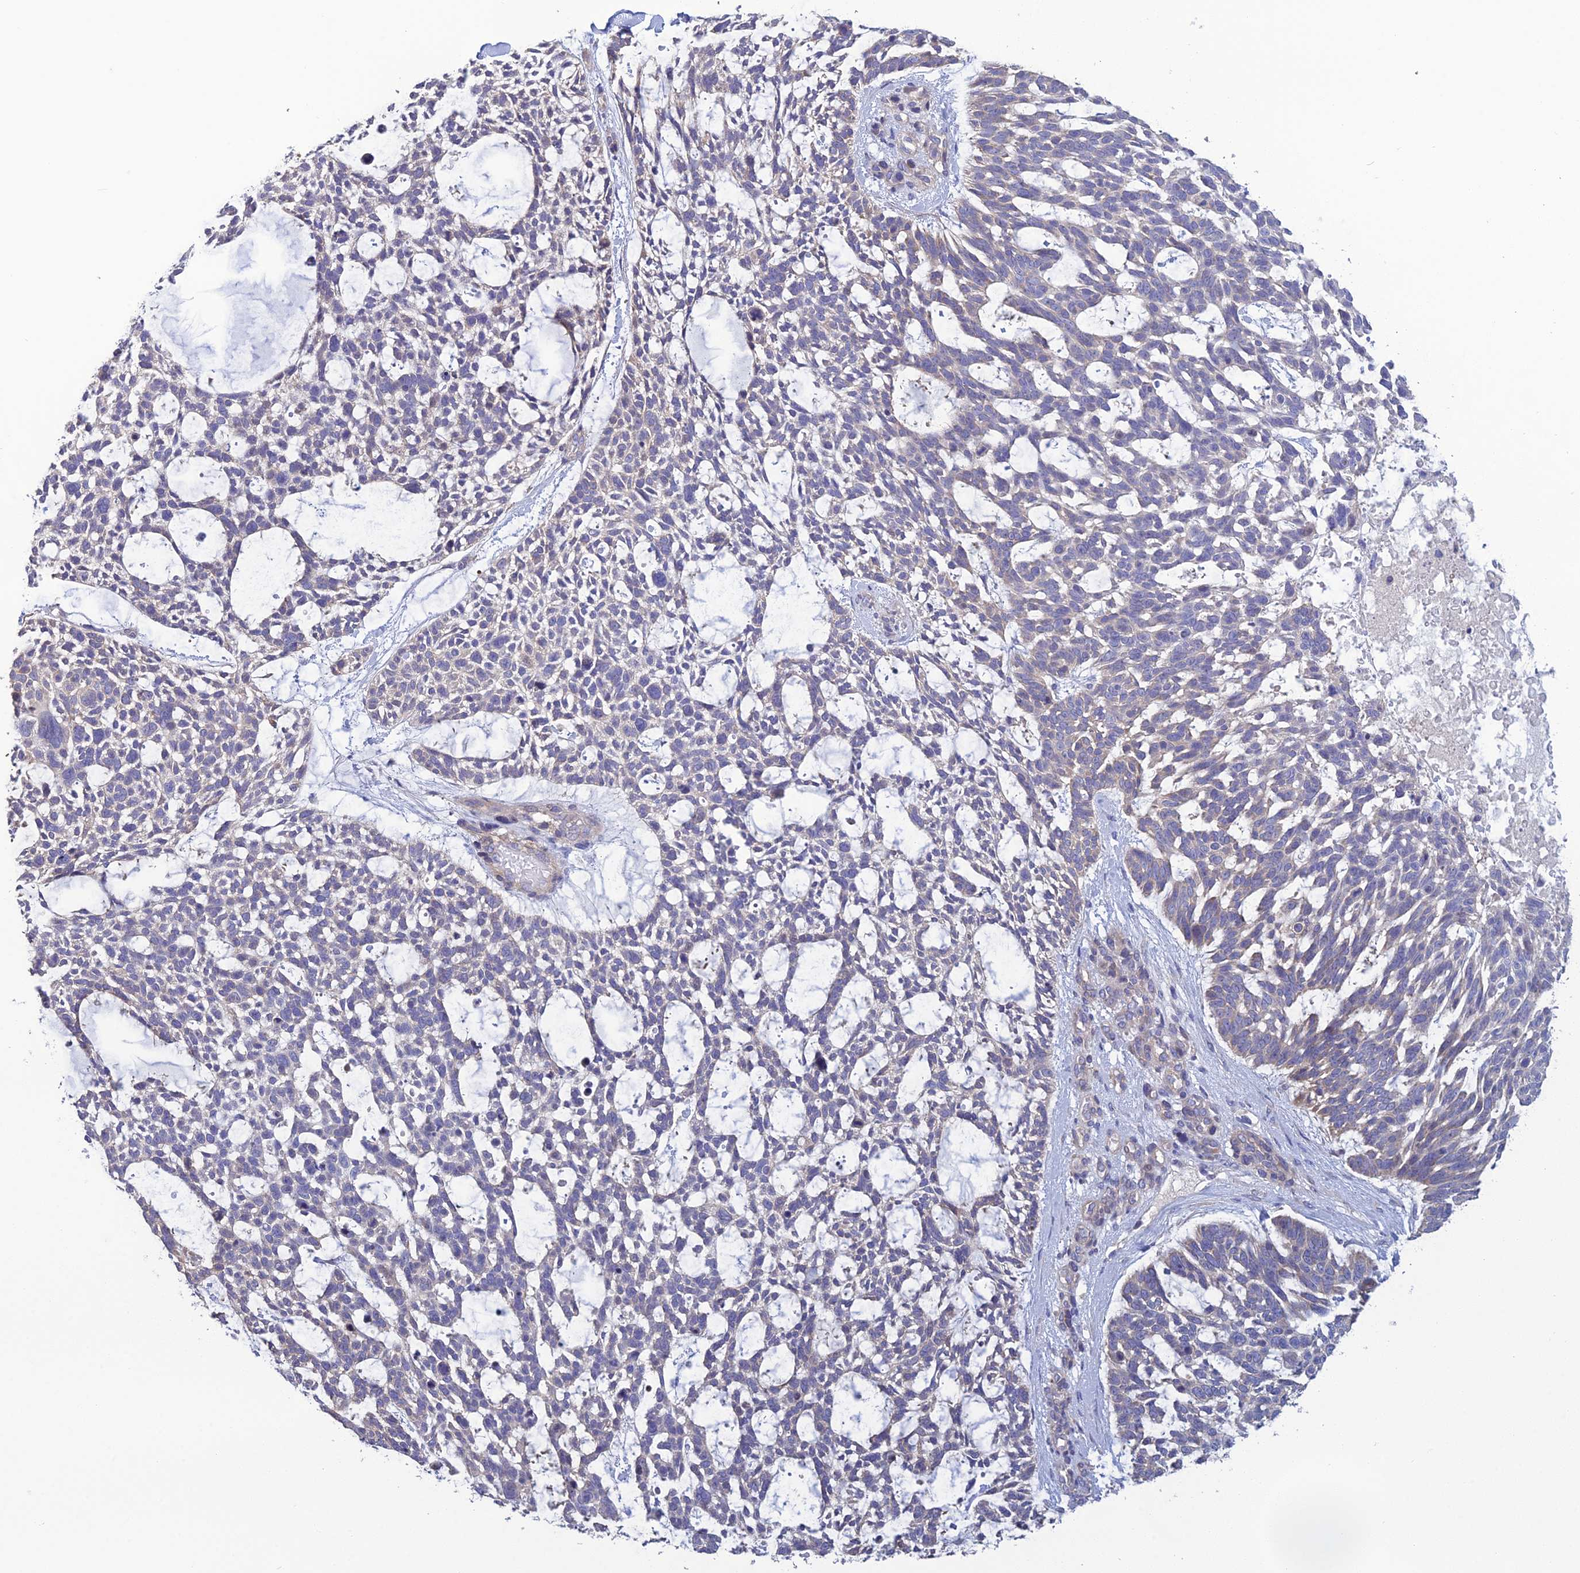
{"staining": {"intensity": "weak", "quantity": "25%-75%", "location": "cytoplasmic/membranous"}, "tissue": "skin cancer", "cell_type": "Tumor cells", "image_type": "cancer", "snomed": [{"axis": "morphology", "description": "Basal cell carcinoma"}, {"axis": "topography", "description": "Skin"}], "caption": "Immunohistochemical staining of human skin cancer (basal cell carcinoma) reveals low levels of weak cytoplasmic/membranous protein positivity in about 25%-75% of tumor cells. Using DAB (3,3'-diaminobenzidine) (brown) and hematoxylin (blue) stains, captured at high magnification using brightfield microscopy.", "gene": "LZTS2", "patient": {"sex": "male", "age": 88}}